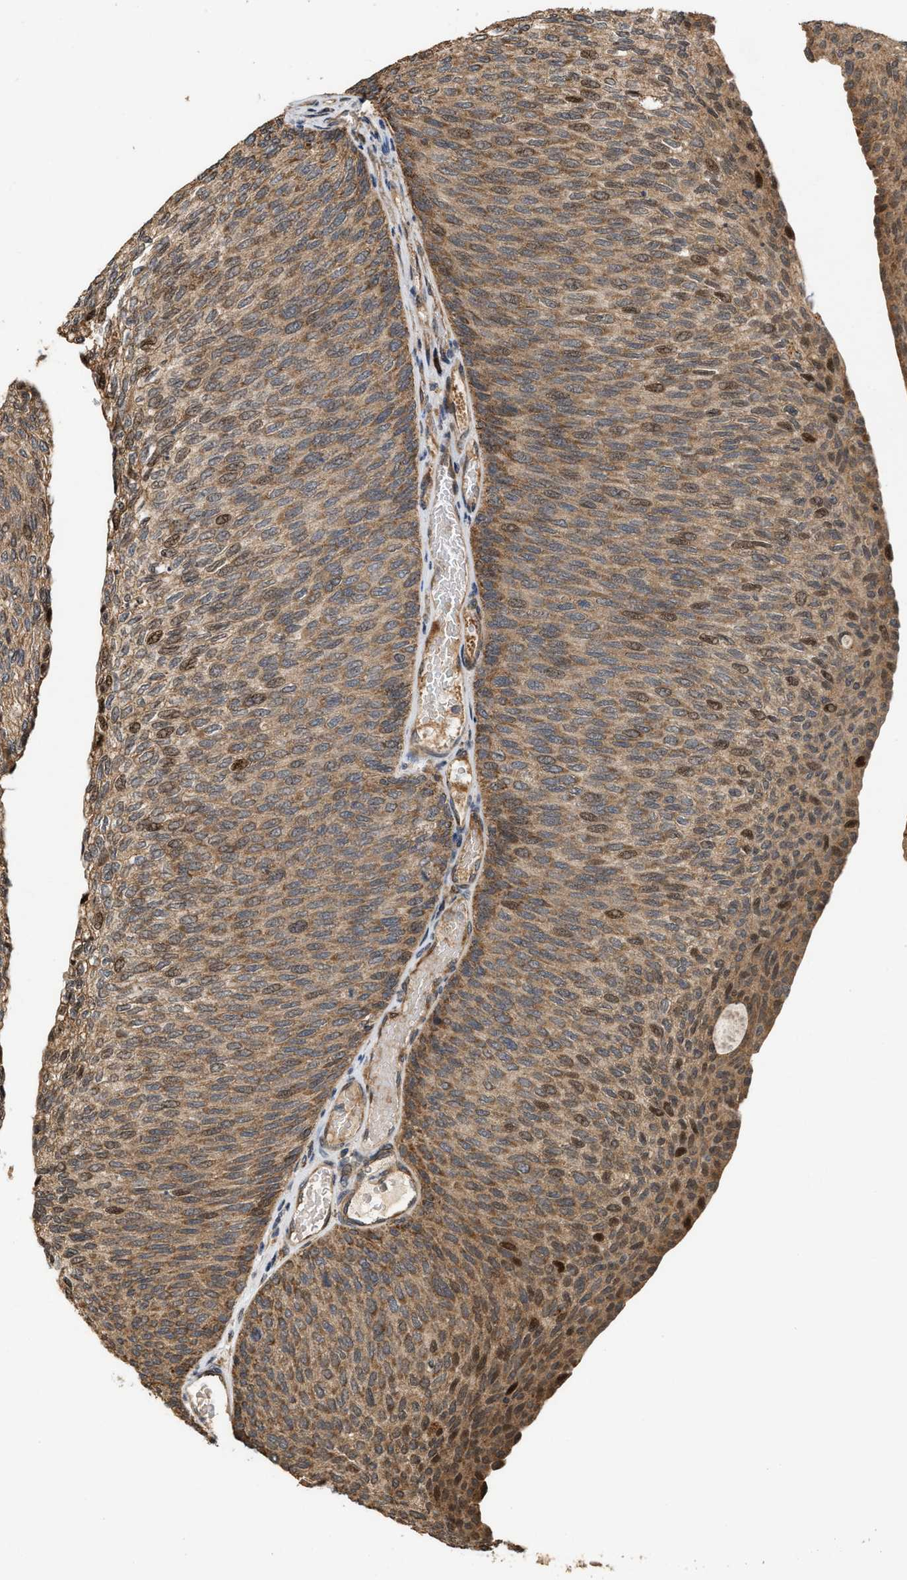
{"staining": {"intensity": "moderate", "quantity": ">75%", "location": "cytoplasmic/membranous,nuclear"}, "tissue": "urothelial cancer", "cell_type": "Tumor cells", "image_type": "cancer", "snomed": [{"axis": "morphology", "description": "Urothelial carcinoma, Low grade"}, {"axis": "topography", "description": "Urinary bladder"}], "caption": "Human urothelial cancer stained with a protein marker demonstrates moderate staining in tumor cells.", "gene": "ELP2", "patient": {"sex": "female", "age": 79}}